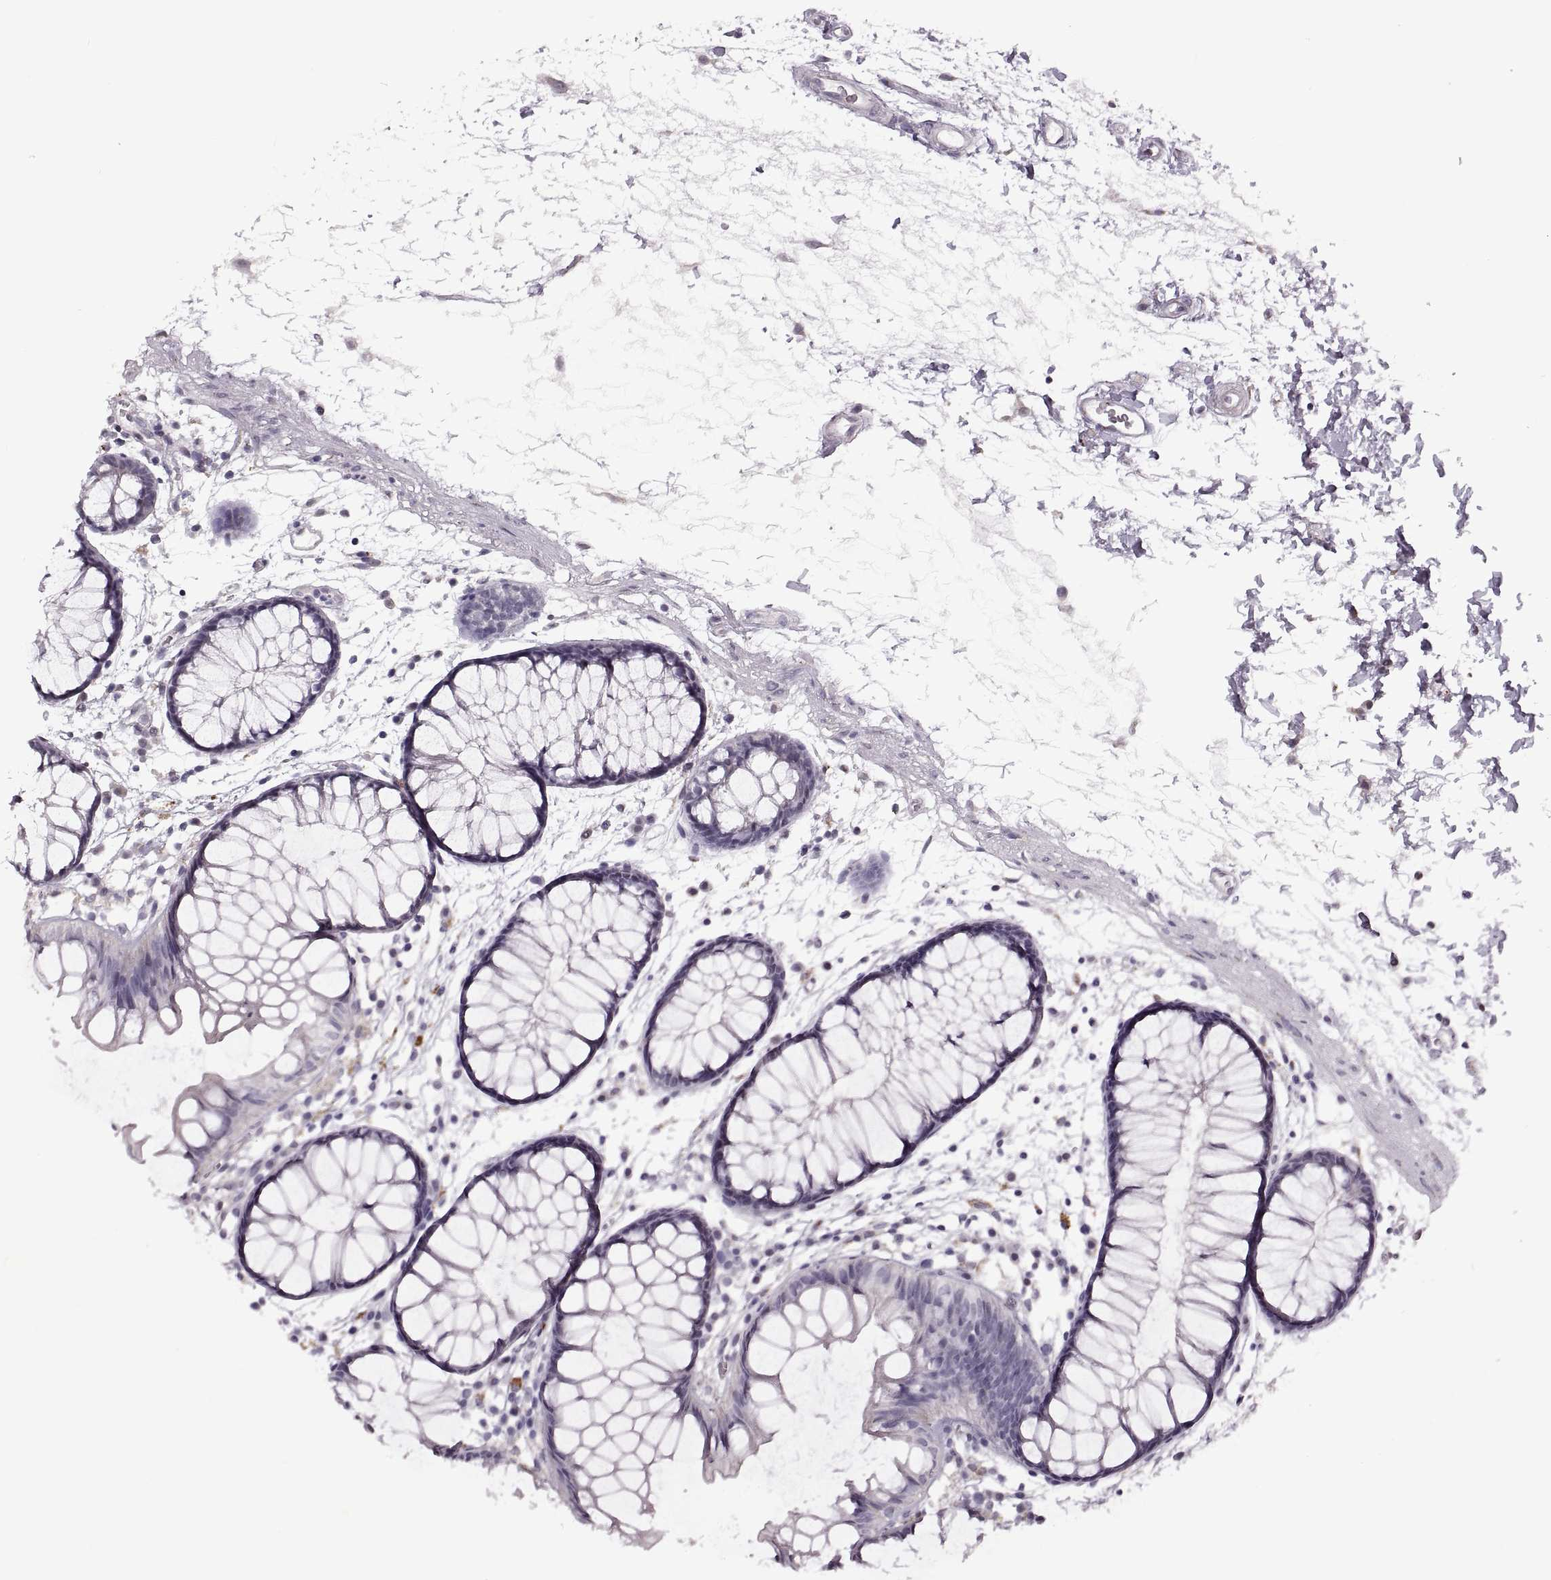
{"staining": {"intensity": "negative", "quantity": "none", "location": "none"}, "tissue": "colon", "cell_type": "Endothelial cells", "image_type": "normal", "snomed": [{"axis": "morphology", "description": "Normal tissue, NOS"}, {"axis": "morphology", "description": "Adenocarcinoma, NOS"}, {"axis": "topography", "description": "Colon"}], "caption": "Endothelial cells are negative for protein expression in unremarkable human colon. The staining is performed using DAB brown chromogen with nuclei counter-stained in using hematoxylin.", "gene": "PRSS37", "patient": {"sex": "male", "age": 65}}